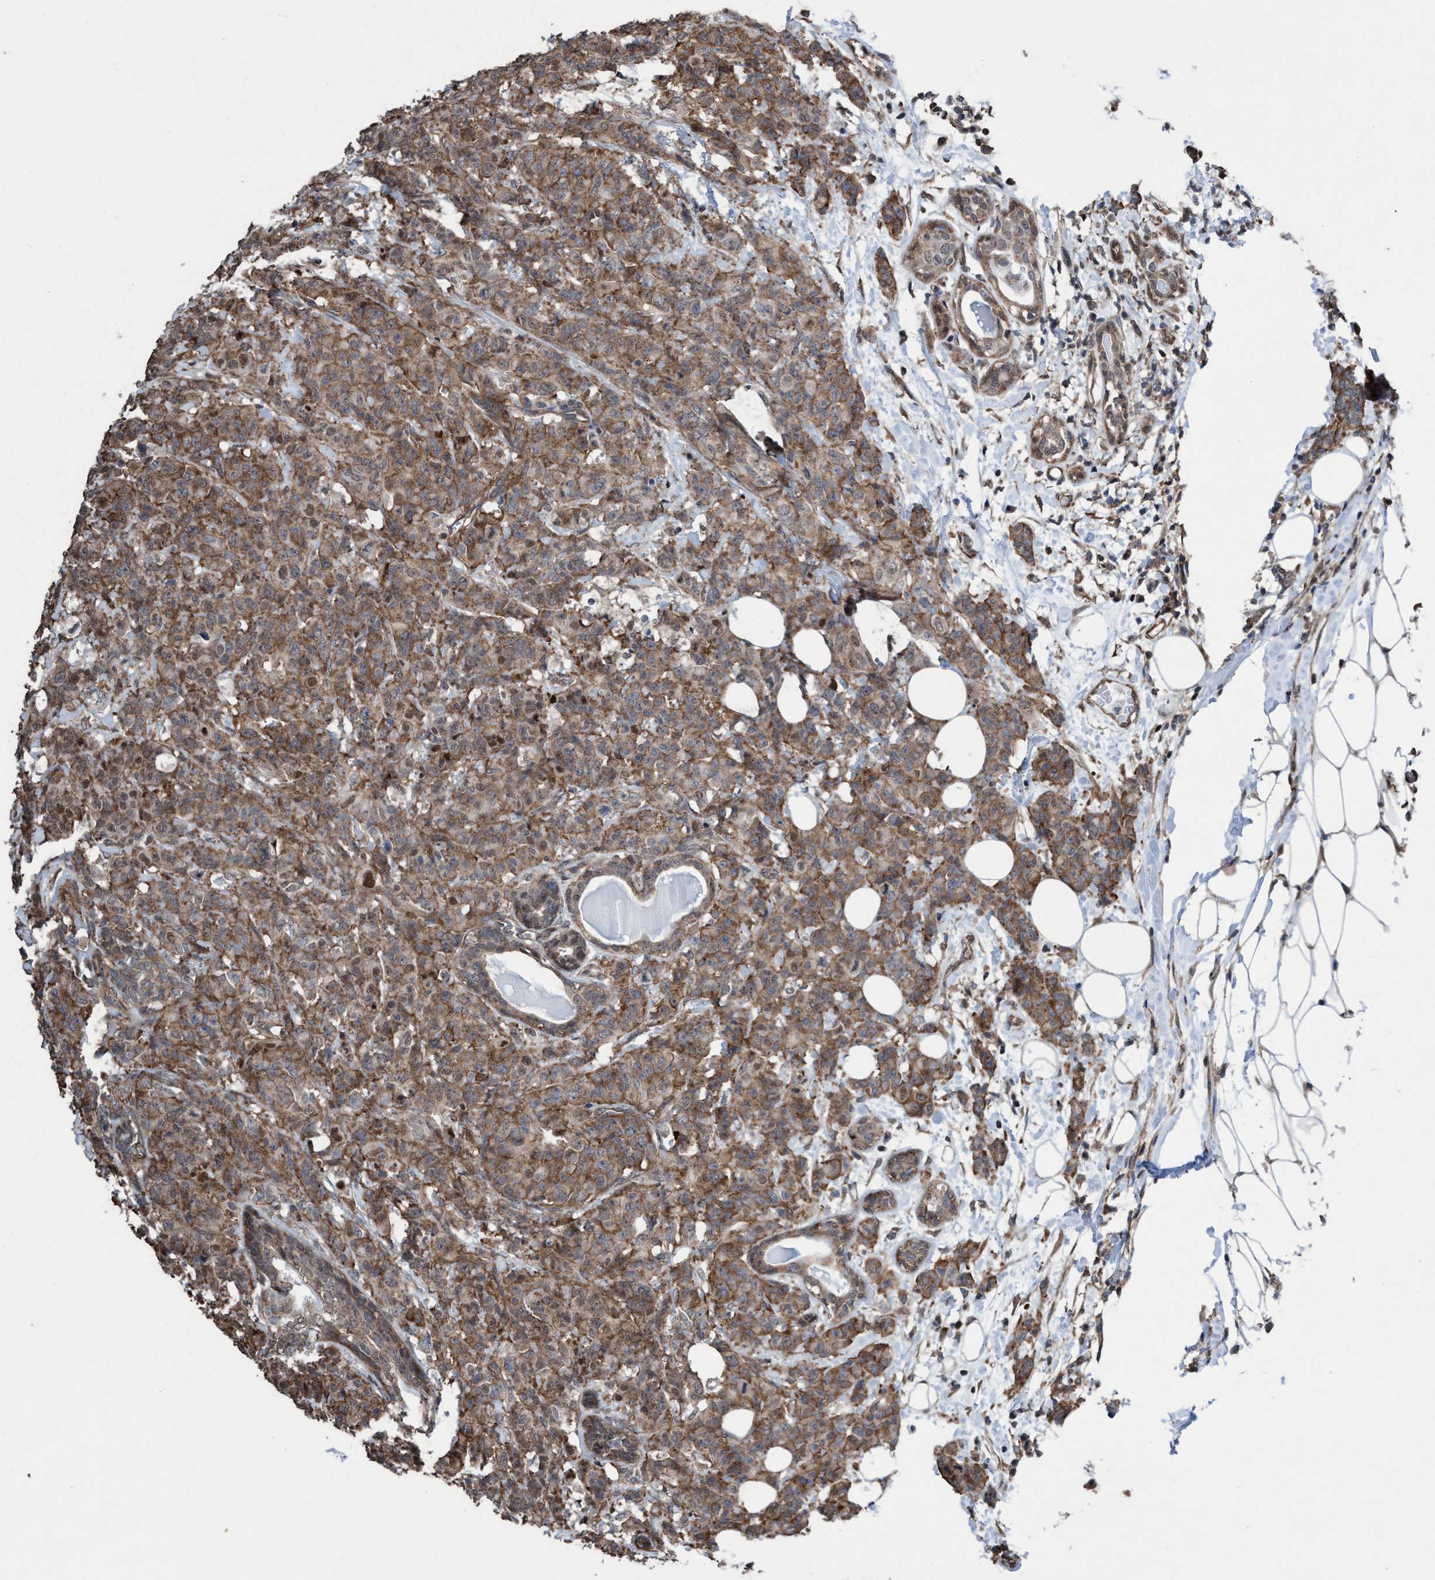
{"staining": {"intensity": "moderate", "quantity": ">75%", "location": "cytoplasmic/membranous,nuclear"}, "tissue": "breast cancer", "cell_type": "Tumor cells", "image_type": "cancer", "snomed": [{"axis": "morphology", "description": "Normal tissue, NOS"}, {"axis": "morphology", "description": "Duct carcinoma"}, {"axis": "topography", "description": "Breast"}], "caption": "DAB immunohistochemical staining of human infiltrating ductal carcinoma (breast) reveals moderate cytoplasmic/membranous and nuclear protein expression in approximately >75% of tumor cells.", "gene": "METAP2", "patient": {"sex": "female", "age": 40}}